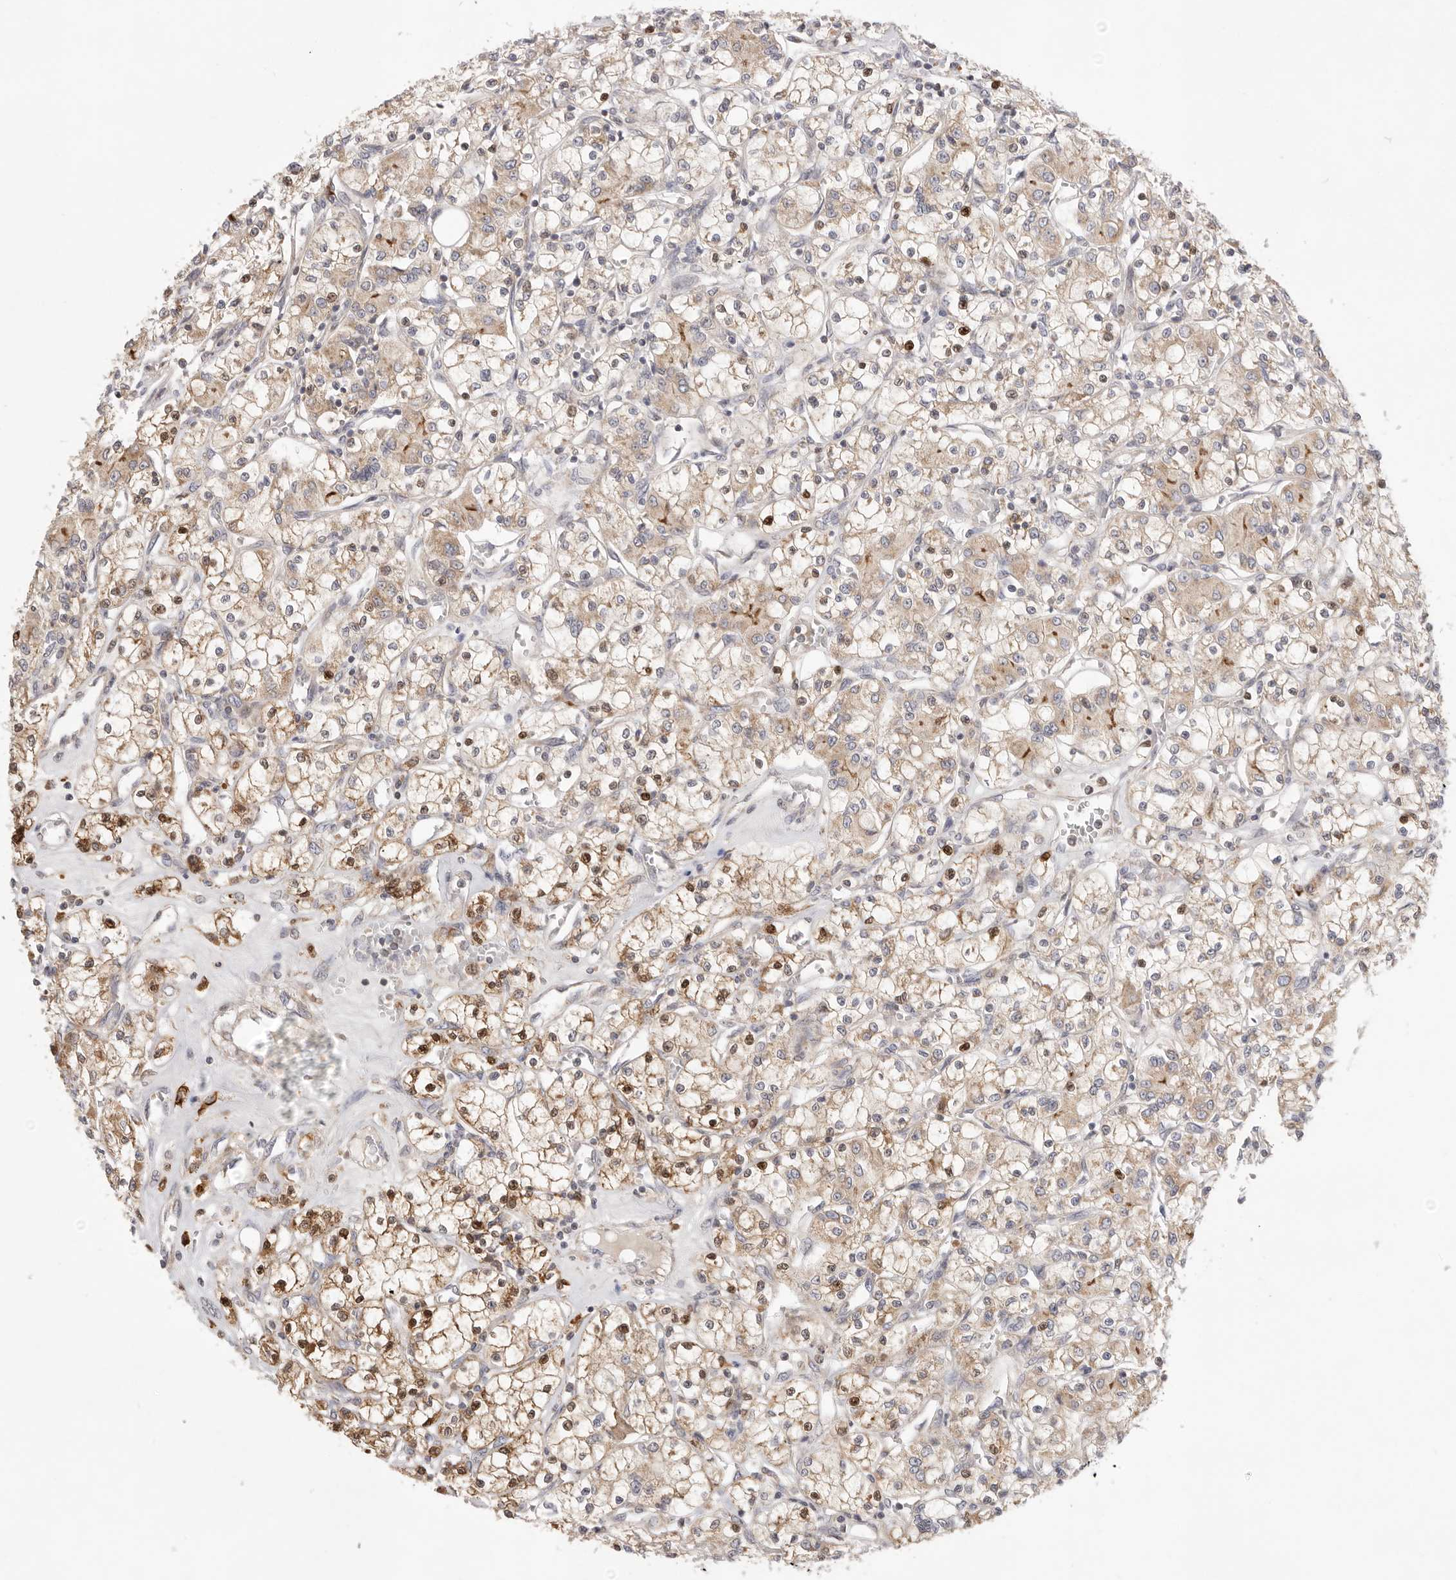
{"staining": {"intensity": "moderate", "quantity": ">75%", "location": "cytoplasmic/membranous,nuclear"}, "tissue": "renal cancer", "cell_type": "Tumor cells", "image_type": "cancer", "snomed": [{"axis": "morphology", "description": "Adenocarcinoma, NOS"}, {"axis": "topography", "description": "Kidney"}], "caption": "IHC (DAB) staining of human renal cancer shows moderate cytoplasmic/membranous and nuclear protein expression in about >75% of tumor cells. (Brightfield microscopy of DAB IHC at high magnification).", "gene": "USH1C", "patient": {"sex": "female", "age": 59}}